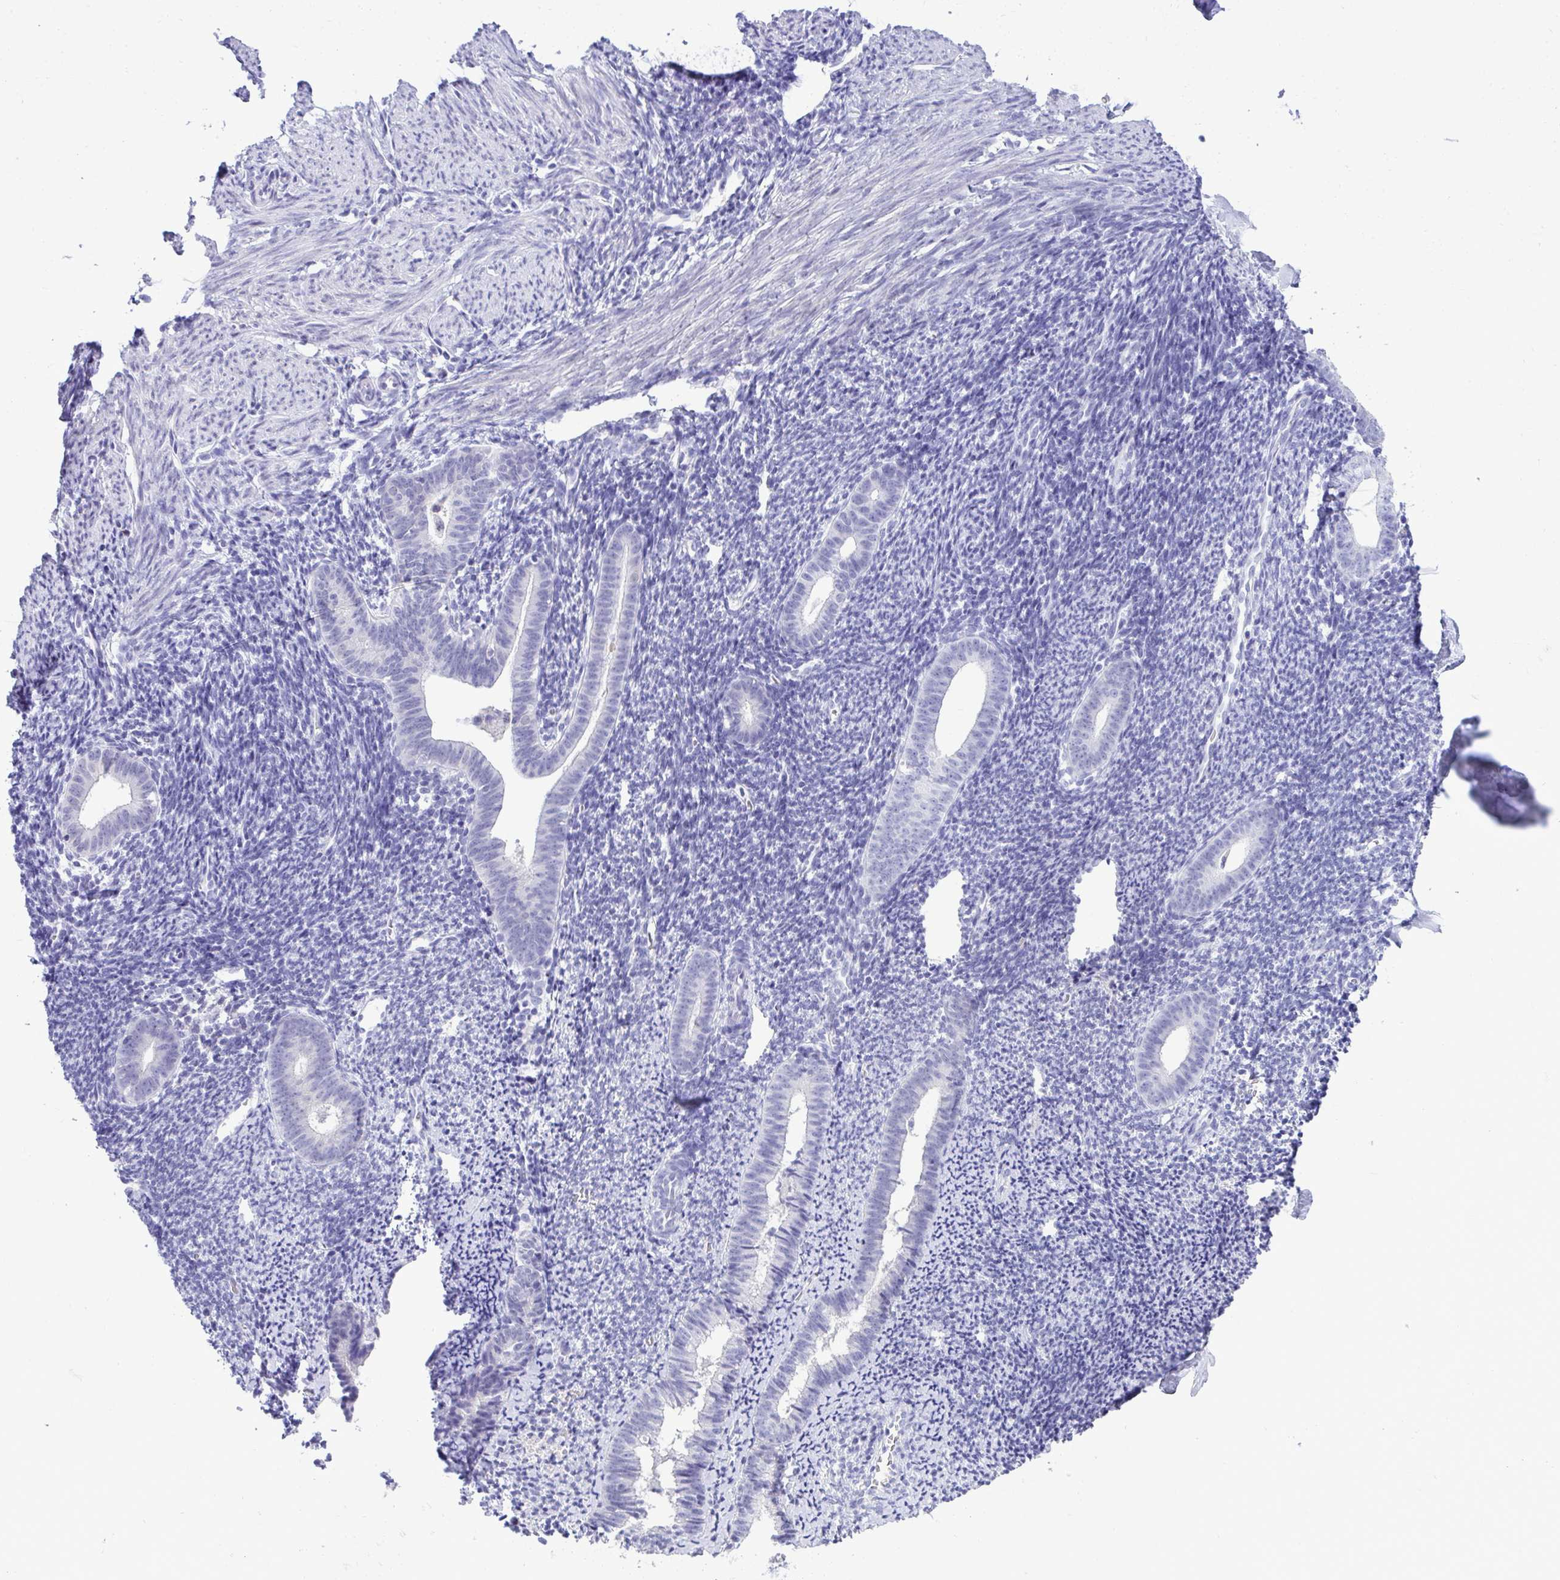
{"staining": {"intensity": "negative", "quantity": "none", "location": "none"}, "tissue": "endometrium", "cell_type": "Cells in endometrial stroma", "image_type": "normal", "snomed": [{"axis": "morphology", "description": "Normal tissue, NOS"}, {"axis": "topography", "description": "Endometrium"}], "caption": "Histopathology image shows no significant protein positivity in cells in endometrial stroma of unremarkable endometrium.", "gene": "PGM2L1", "patient": {"sex": "female", "age": 39}}